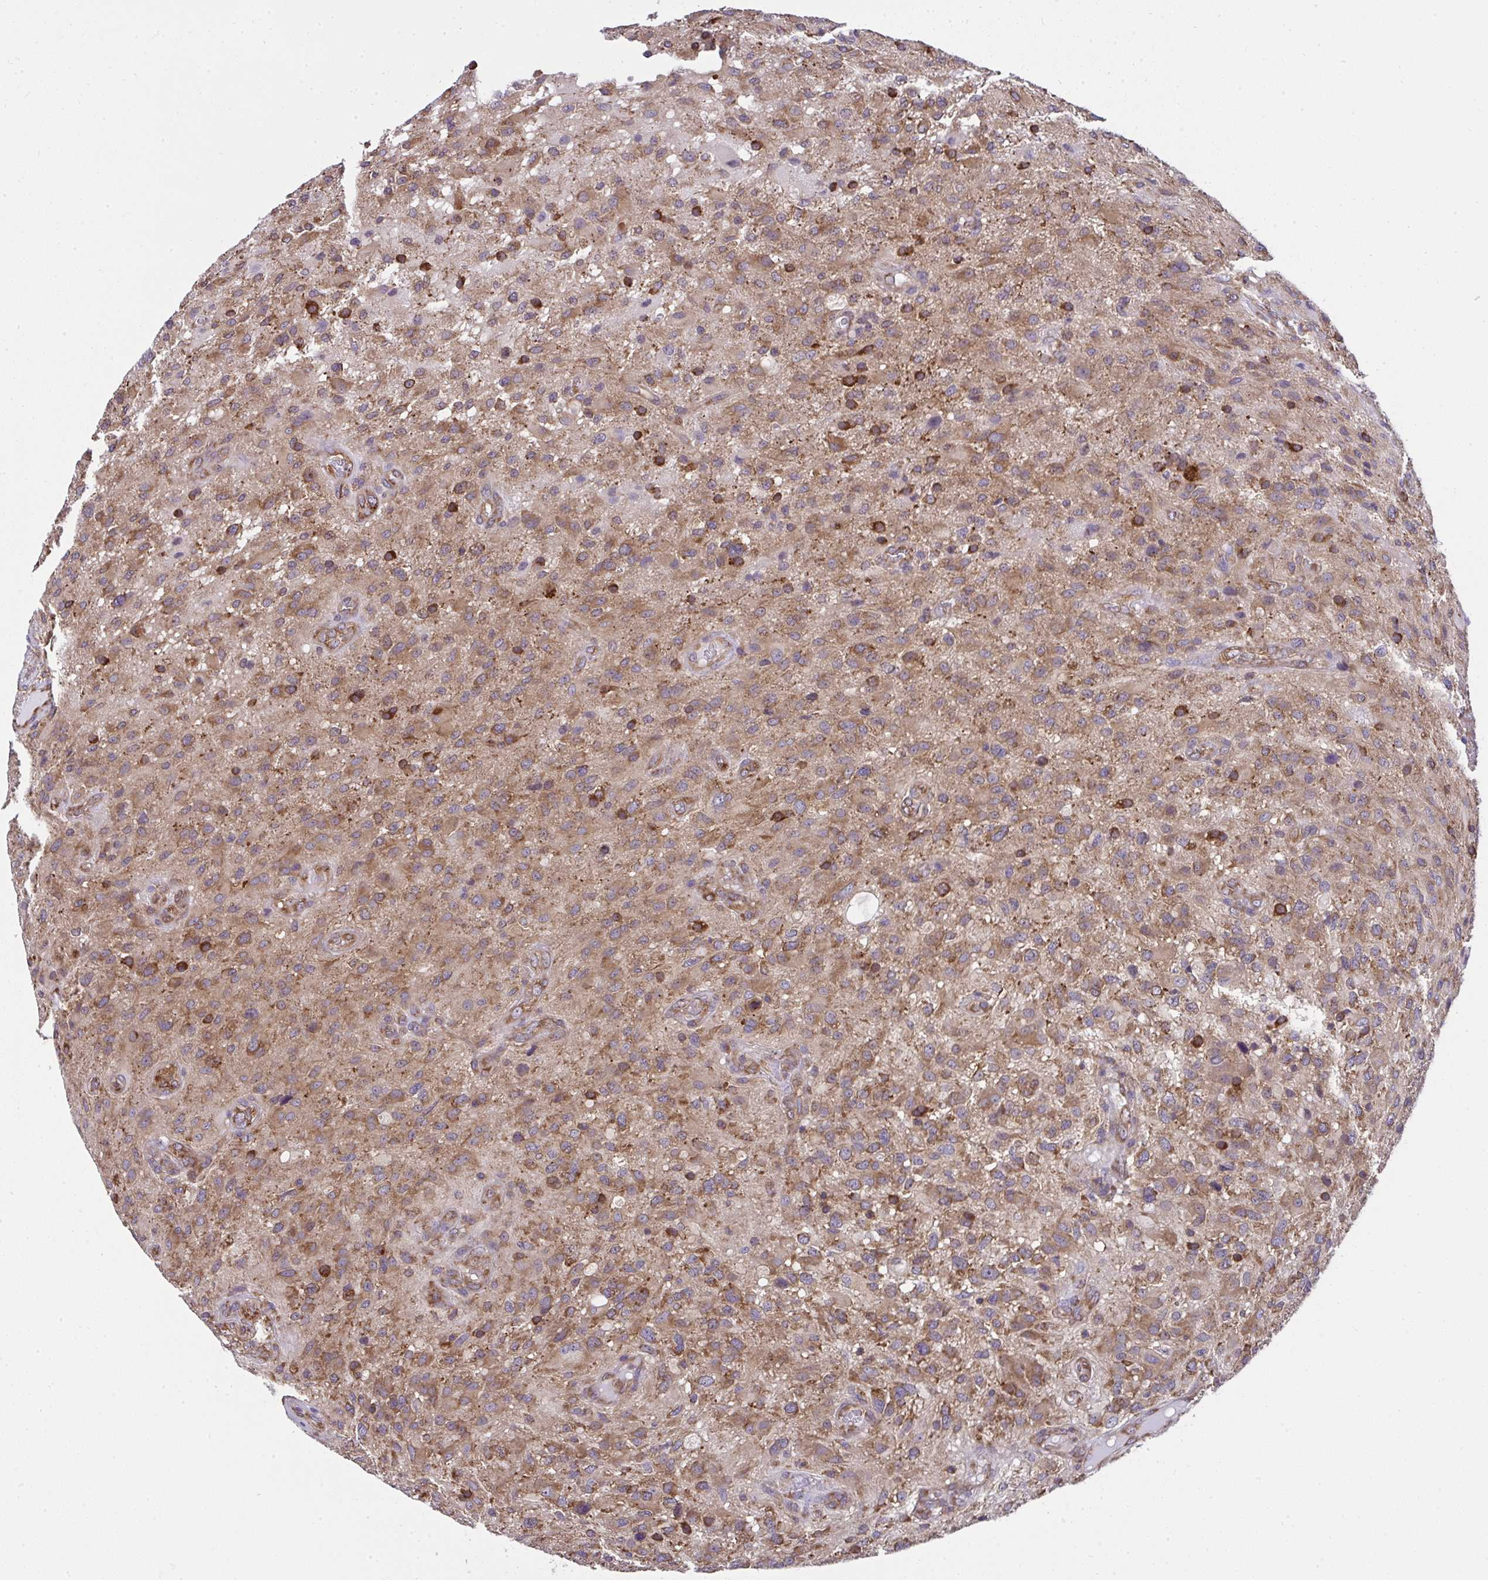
{"staining": {"intensity": "moderate", "quantity": ">75%", "location": "cytoplasmic/membranous"}, "tissue": "glioma", "cell_type": "Tumor cells", "image_type": "cancer", "snomed": [{"axis": "morphology", "description": "Glioma, malignant, High grade"}, {"axis": "topography", "description": "Brain"}], "caption": "Brown immunohistochemical staining in glioma demonstrates moderate cytoplasmic/membranous staining in approximately >75% of tumor cells.", "gene": "RPS7", "patient": {"sex": "male", "age": 53}}